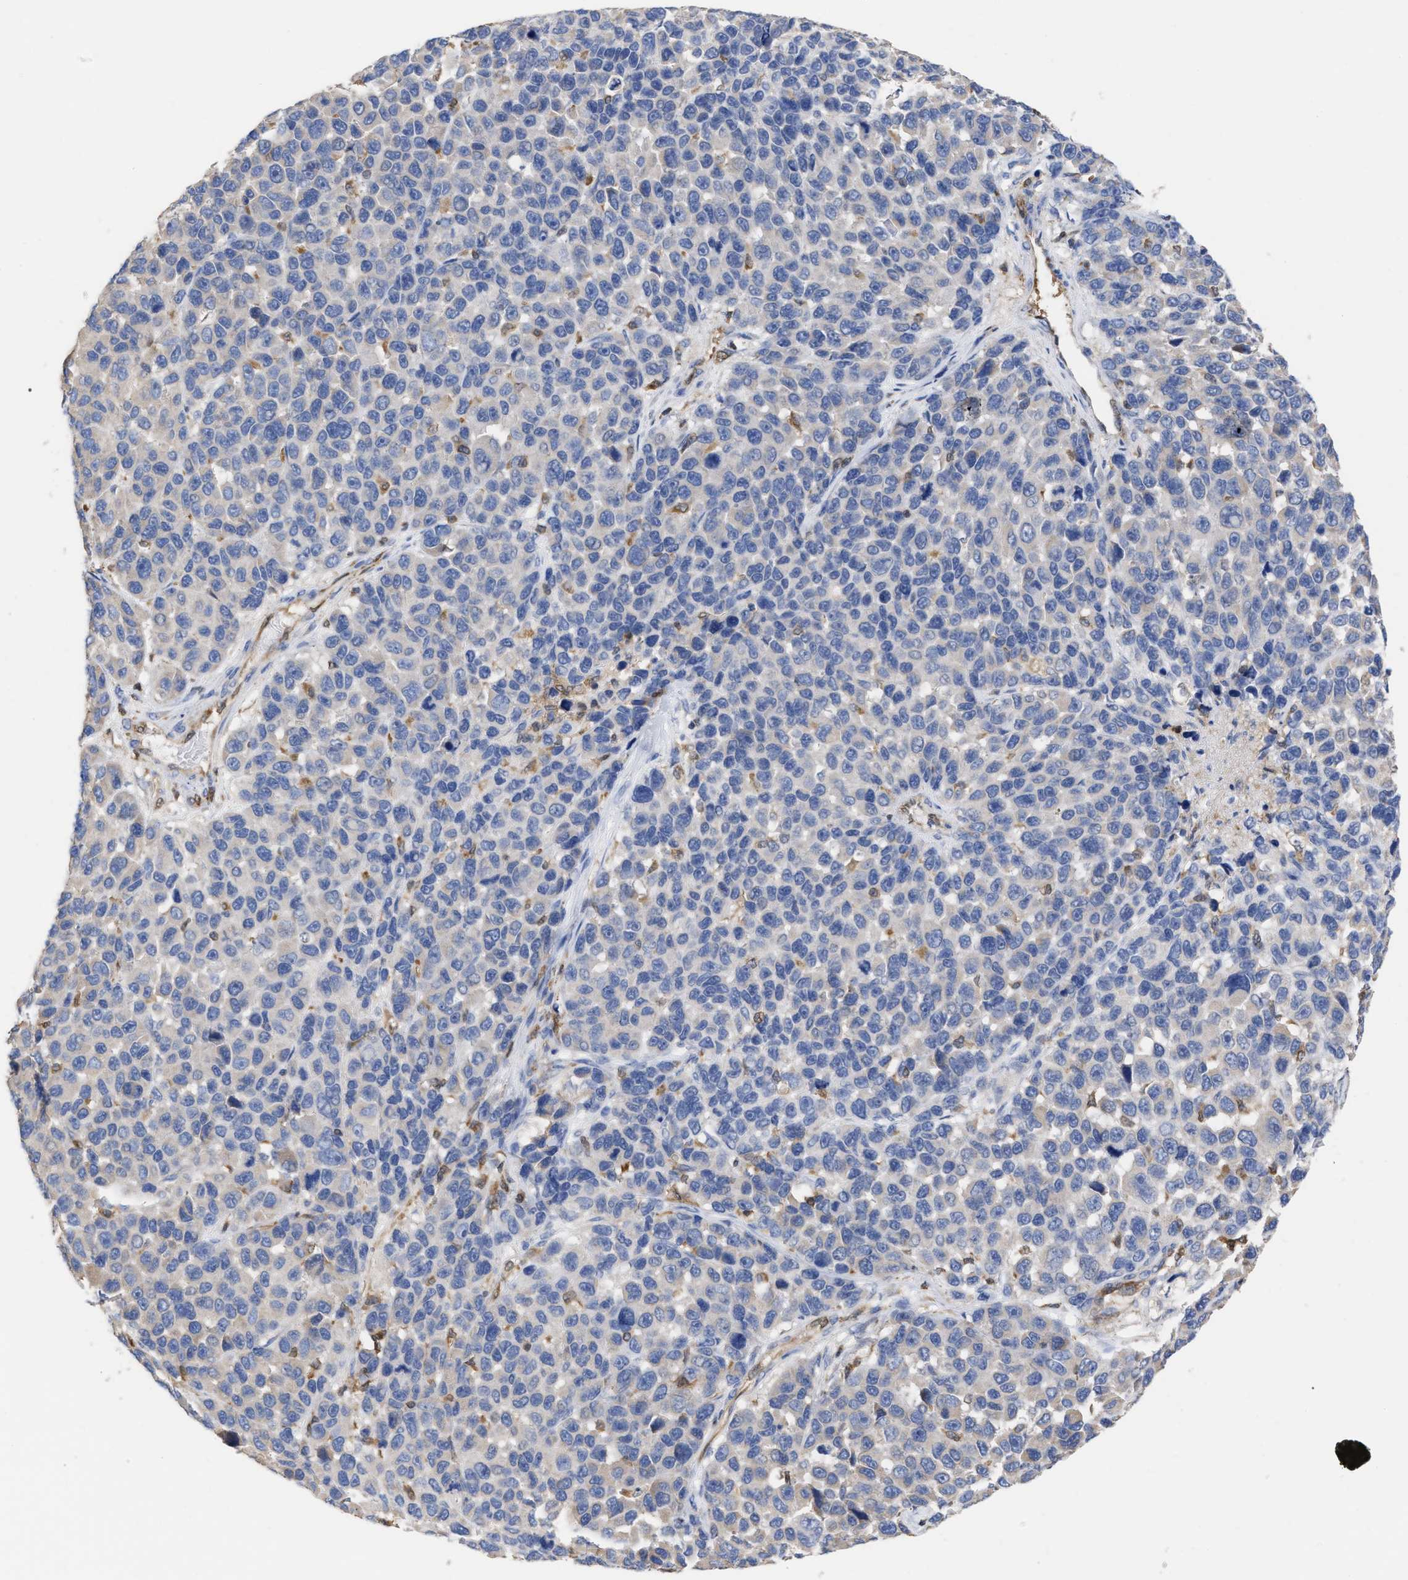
{"staining": {"intensity": "negative", "quantity": "none", "location": "none"}, "tissue": "melanoma", "cell_type": "Tumor cells", "image_type": "cancer", "snomed": [{"axis": "morphology", "description": "Malignant melanoma, NOS"}, {"axis": "topography", "description": "Skin"}], "caption": "Tumor cells show no significant expression in malignant melanoma.", "gene": "GIMAP4", "patient": {"sex": "male", "age": 53}}